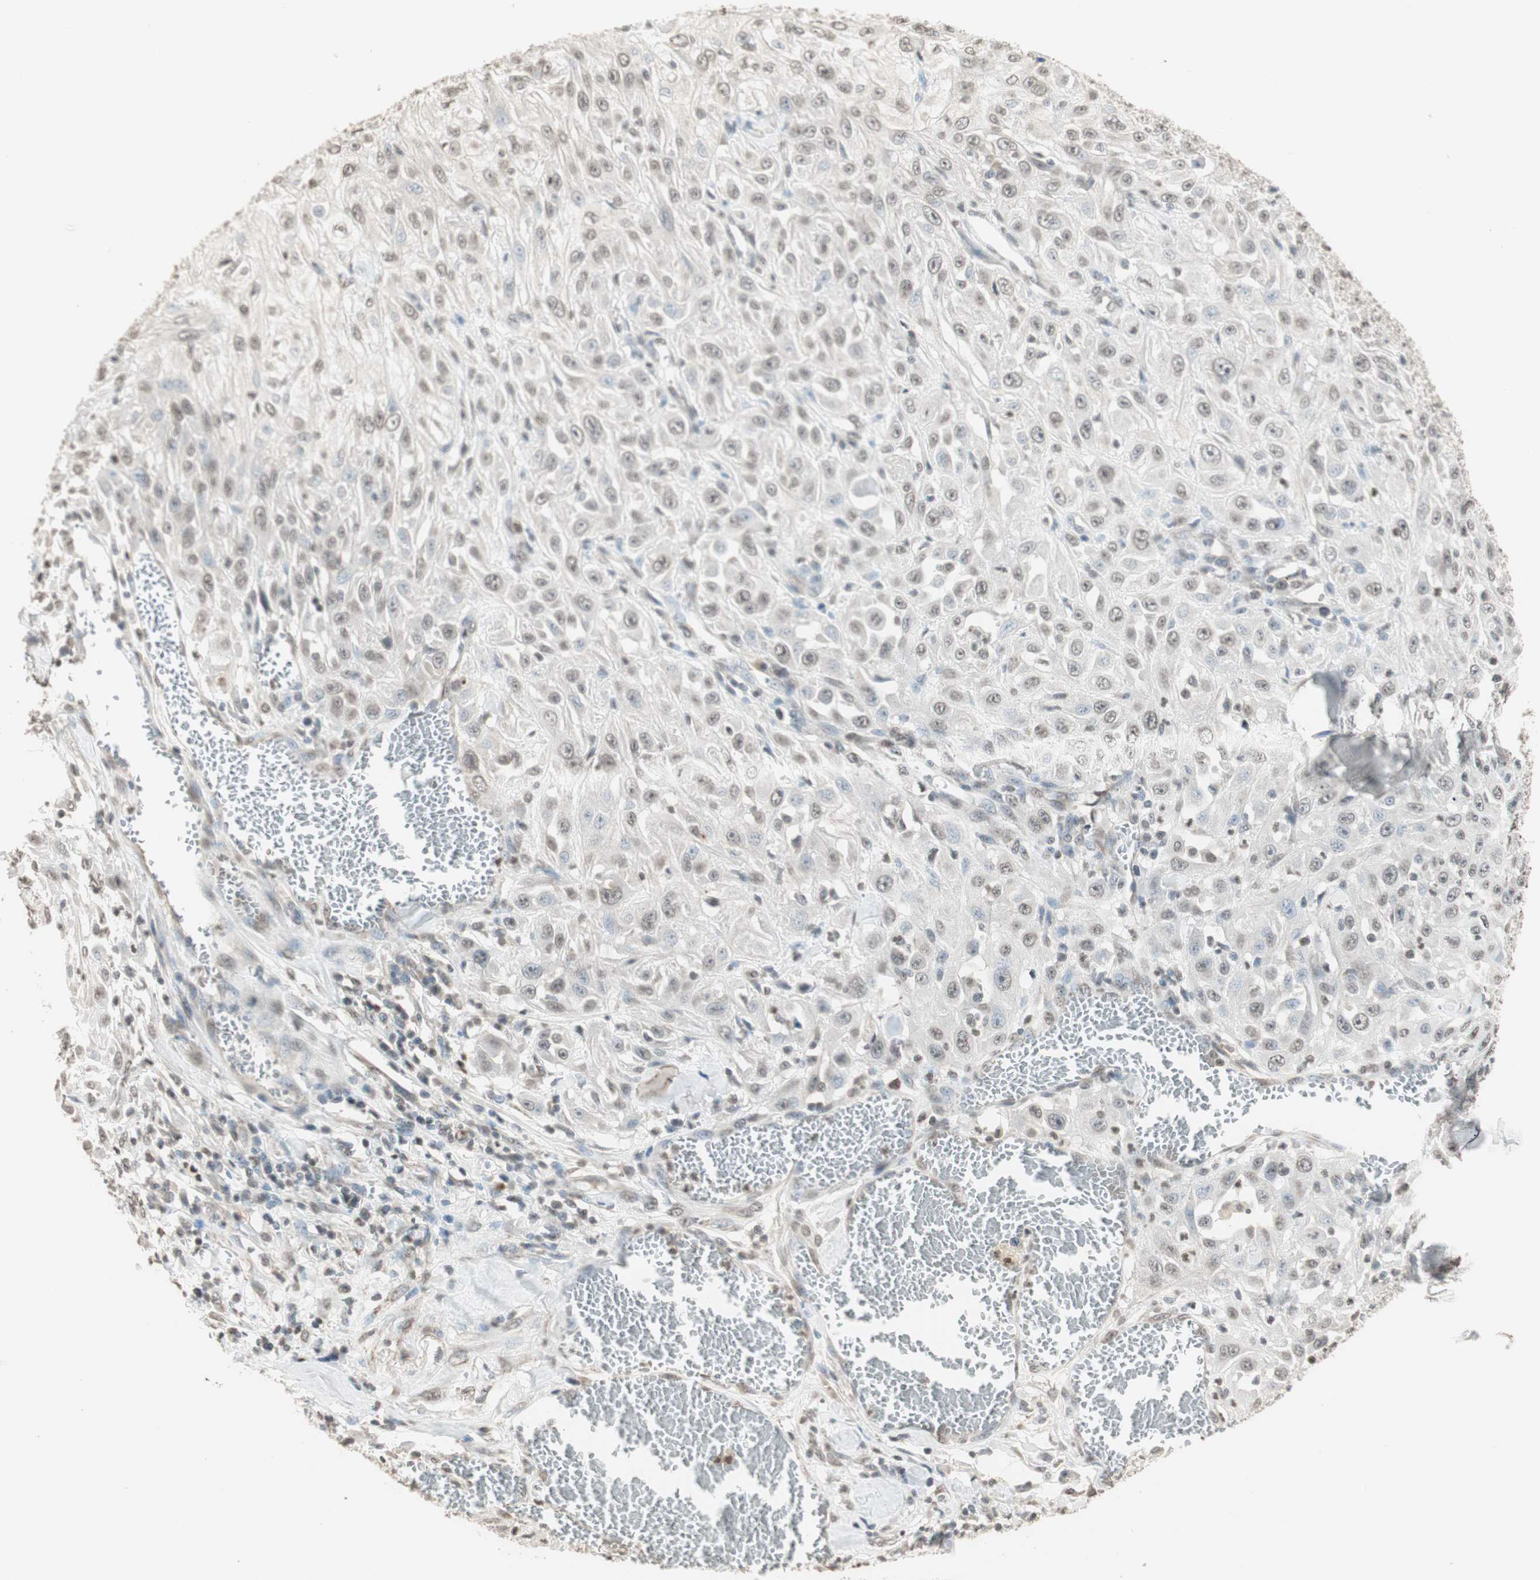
{"staining": {"intensity": "weak", "quantity": "25%-75%", "location": "nuclear"}, "tissue": "skin cancer", "cell_type": "Tumor cells", "image_type": "cancer", "snomed": [{"axis": "morphology", "description": "Squamous cell carcinoma, NOS"}, {"axis": "morphology", "description": "Squamous cell carcinoma, metastatic, NOS"}, {"axis": "topography", "description": "Skin"}, {"axis": "topography", "description": "Lymph node"}], "caption": "Tumor cells display low levels of weak nuclear expression in about 25%-75% of cells in skin cancer (metastatic squamous cell carcinoma).", "gene": "PRELID1", "patient": {"sex": "male", "age": 75}}